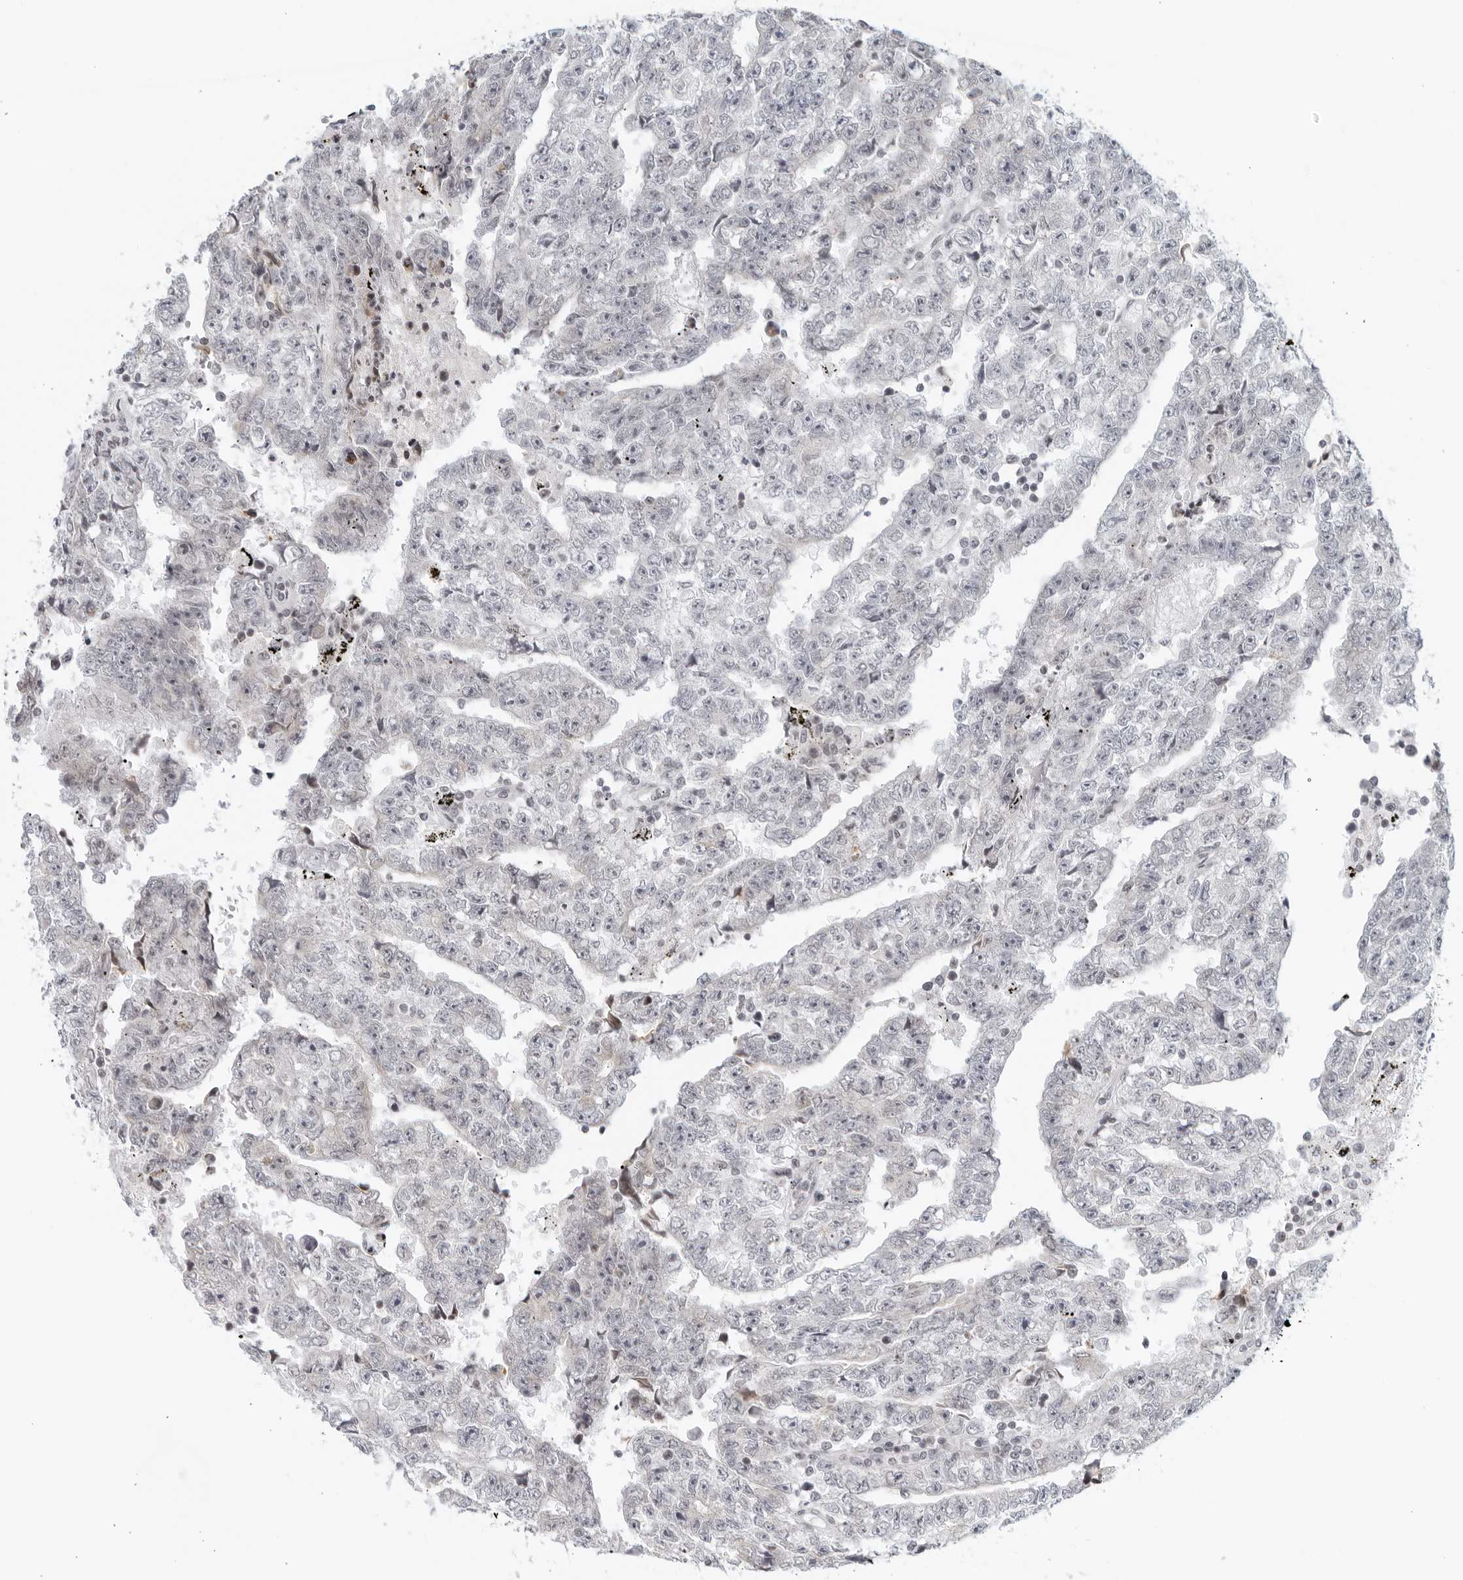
{"staining": {"intensity": "negative", "quantity": "none", "location": "none"}, "tissue": "testis cancer", "cell_type": "Tumor cells", "image_type": "cancer", "snomed": [{"axis": "morphology", "description": "Carcinoma, Embryonal, NOS"}, {"axis": "topography", "description": "Testis"}], "caption": "IHC image of human embryonal carcinoma (testis) stained for a protein (brown), which shows no positivity in tumor cells. (DAB IHC, high magnification).", "gene": "RAB11FIP3", "patient": {"sex": "male", "age": 25}}